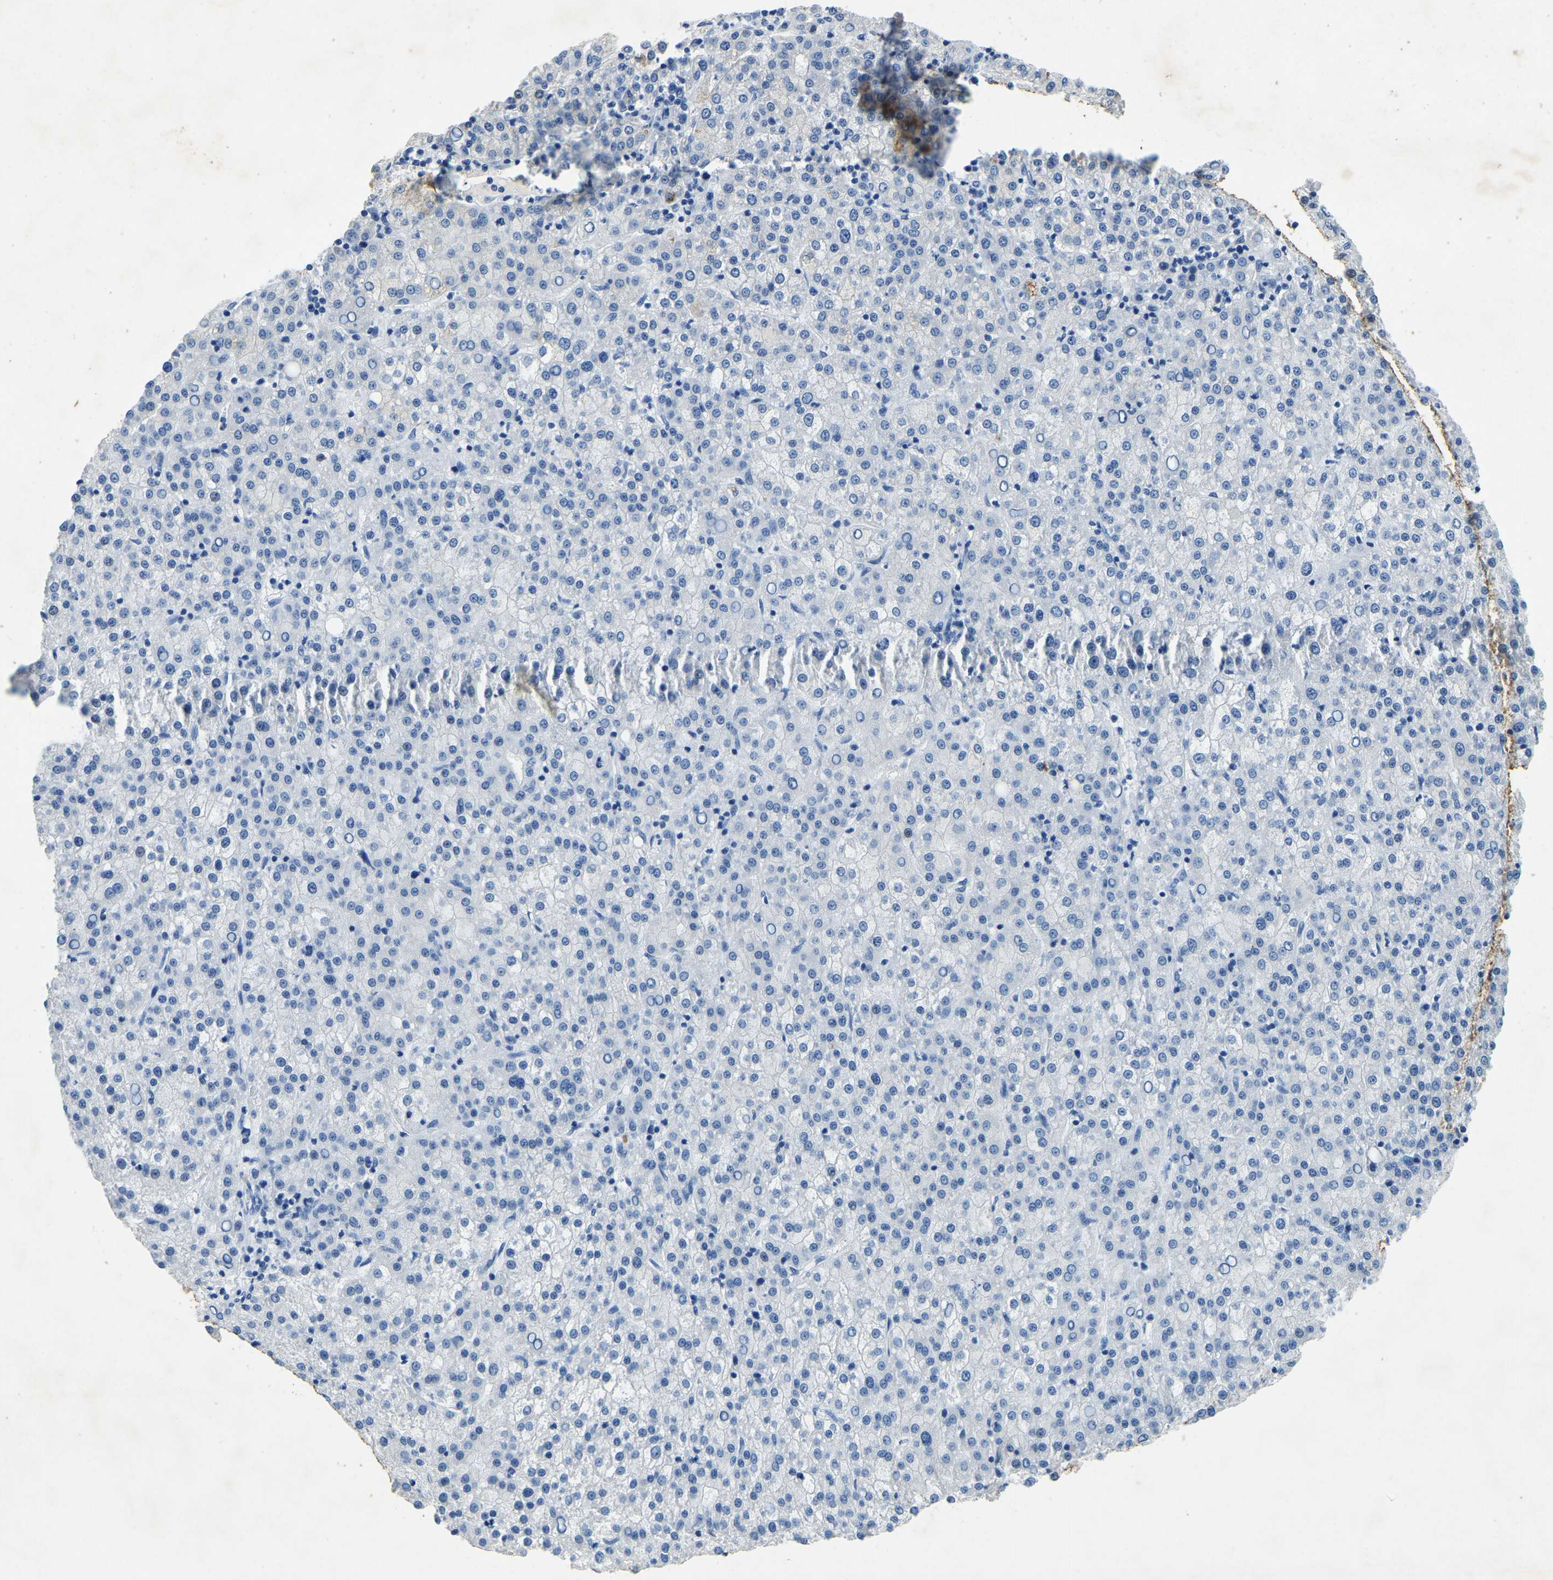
{"staining": {"intensity": "negative", "quantity": "none", "location": "none"}, "tissue": "liver cancer", "cell_type": "Tumor cells", "image_type": "cancer", "snomed": [{"axis": "morphology", "description": "Carcinoma, Hepatocellular, NOS"}, {"axis": "topography", "description": "Liver"}], "caption": "Photomicrograph shows no significant protein staining in tumor cells of liver cancer (hepatocellular carcinoma).", "gene": "UBN2", "patient": {"sex": "female", "age": 58}}